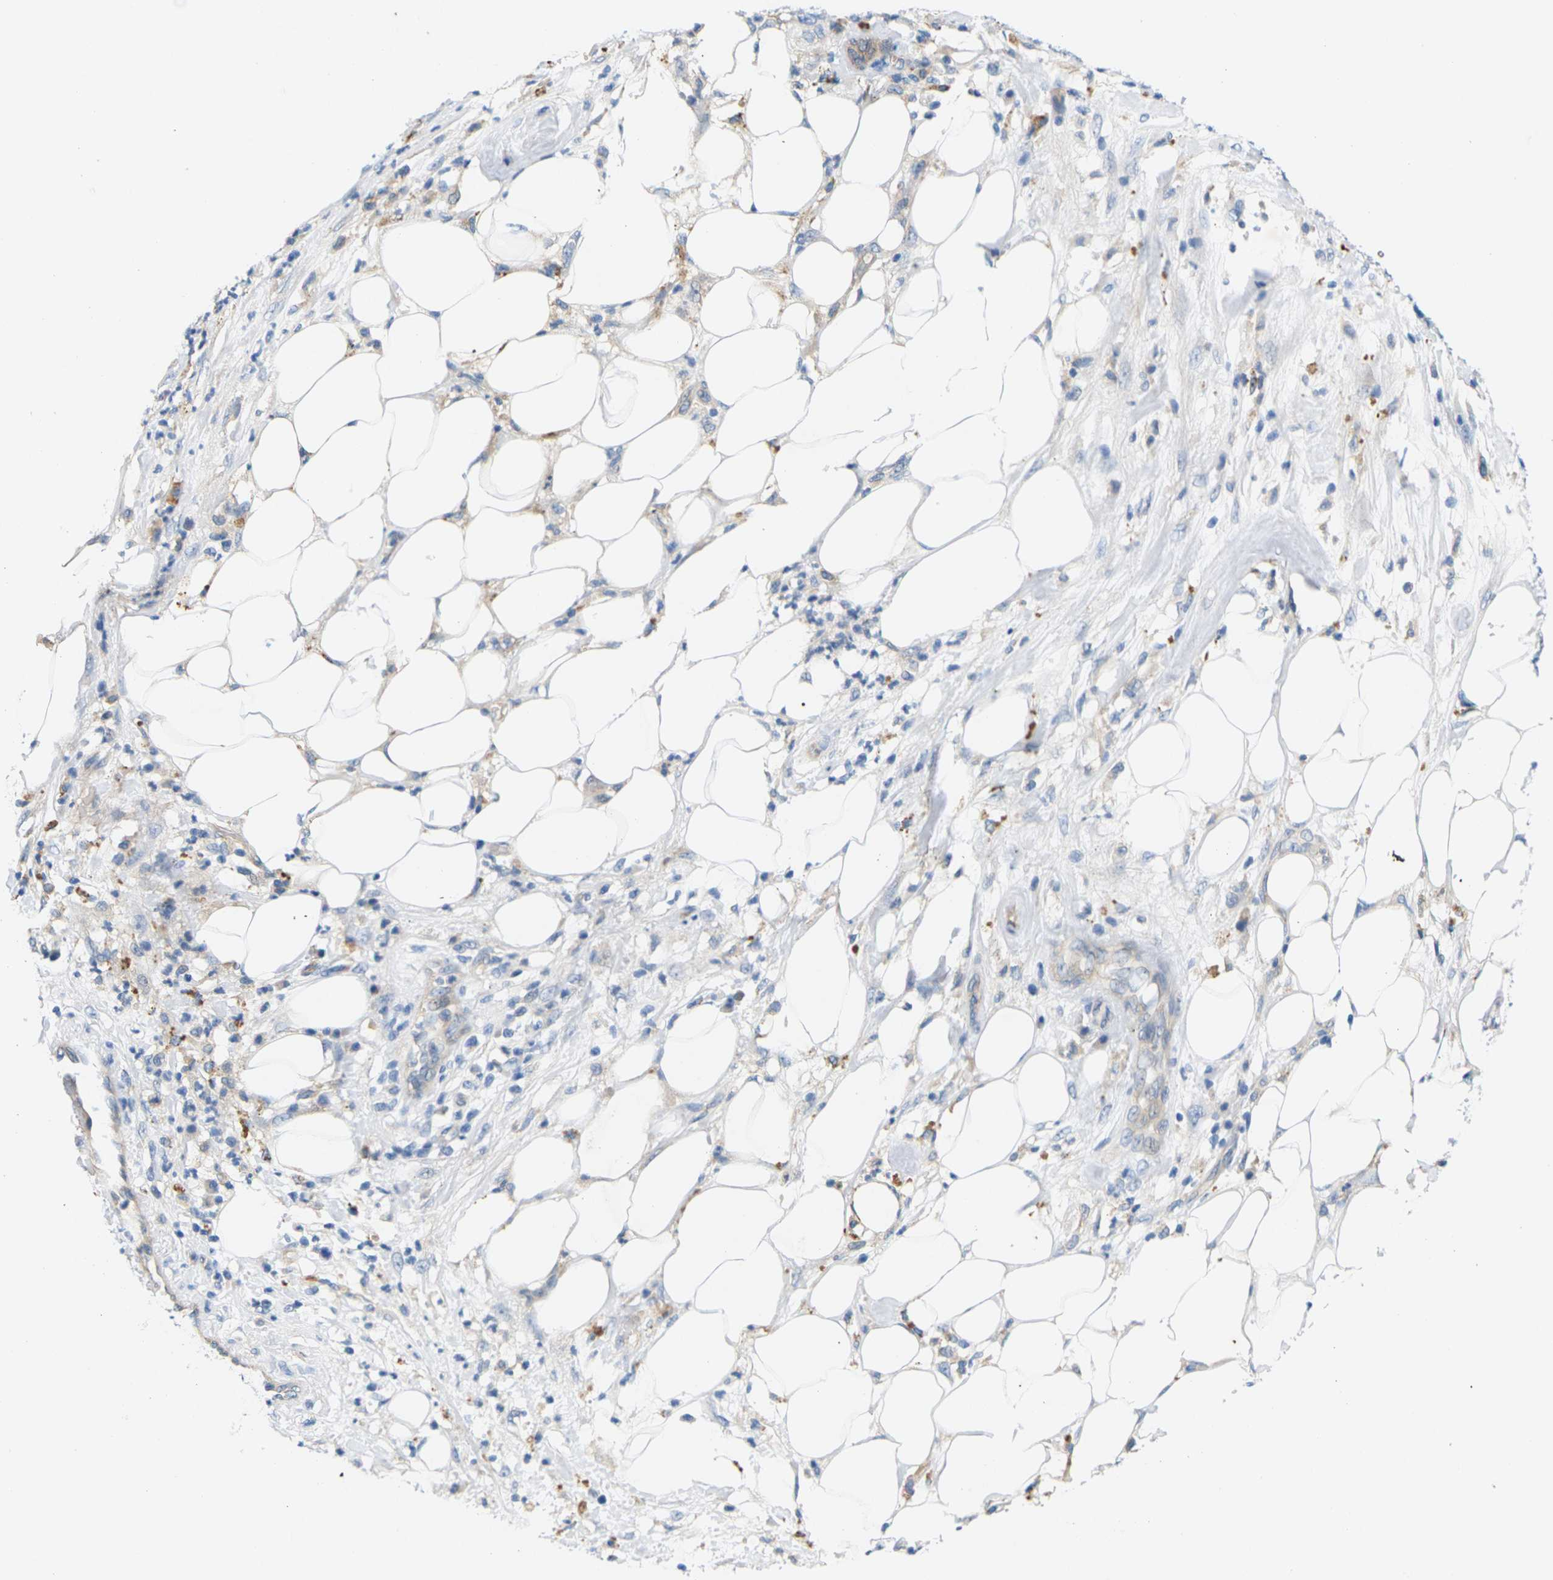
{"staining": {"intensity": "negative", "quantity": "none", "location": "none"}, "tissue": "pancreatic cancer", "cell_type": "Tumor cells", "image_type": "cancer", "snomed": [{"axis": "morphology", "description": "Adenocarcinoma, NOS"}, {"axis": "topography", "description": "Pancreas"}], "caption": "A histopathology image of pancreatic adenocarcinoma stained for a protein reveals no brown staining in tumor cells.", "gene": "ITGA5", "patient": {"sex": "female", "age": 71}}